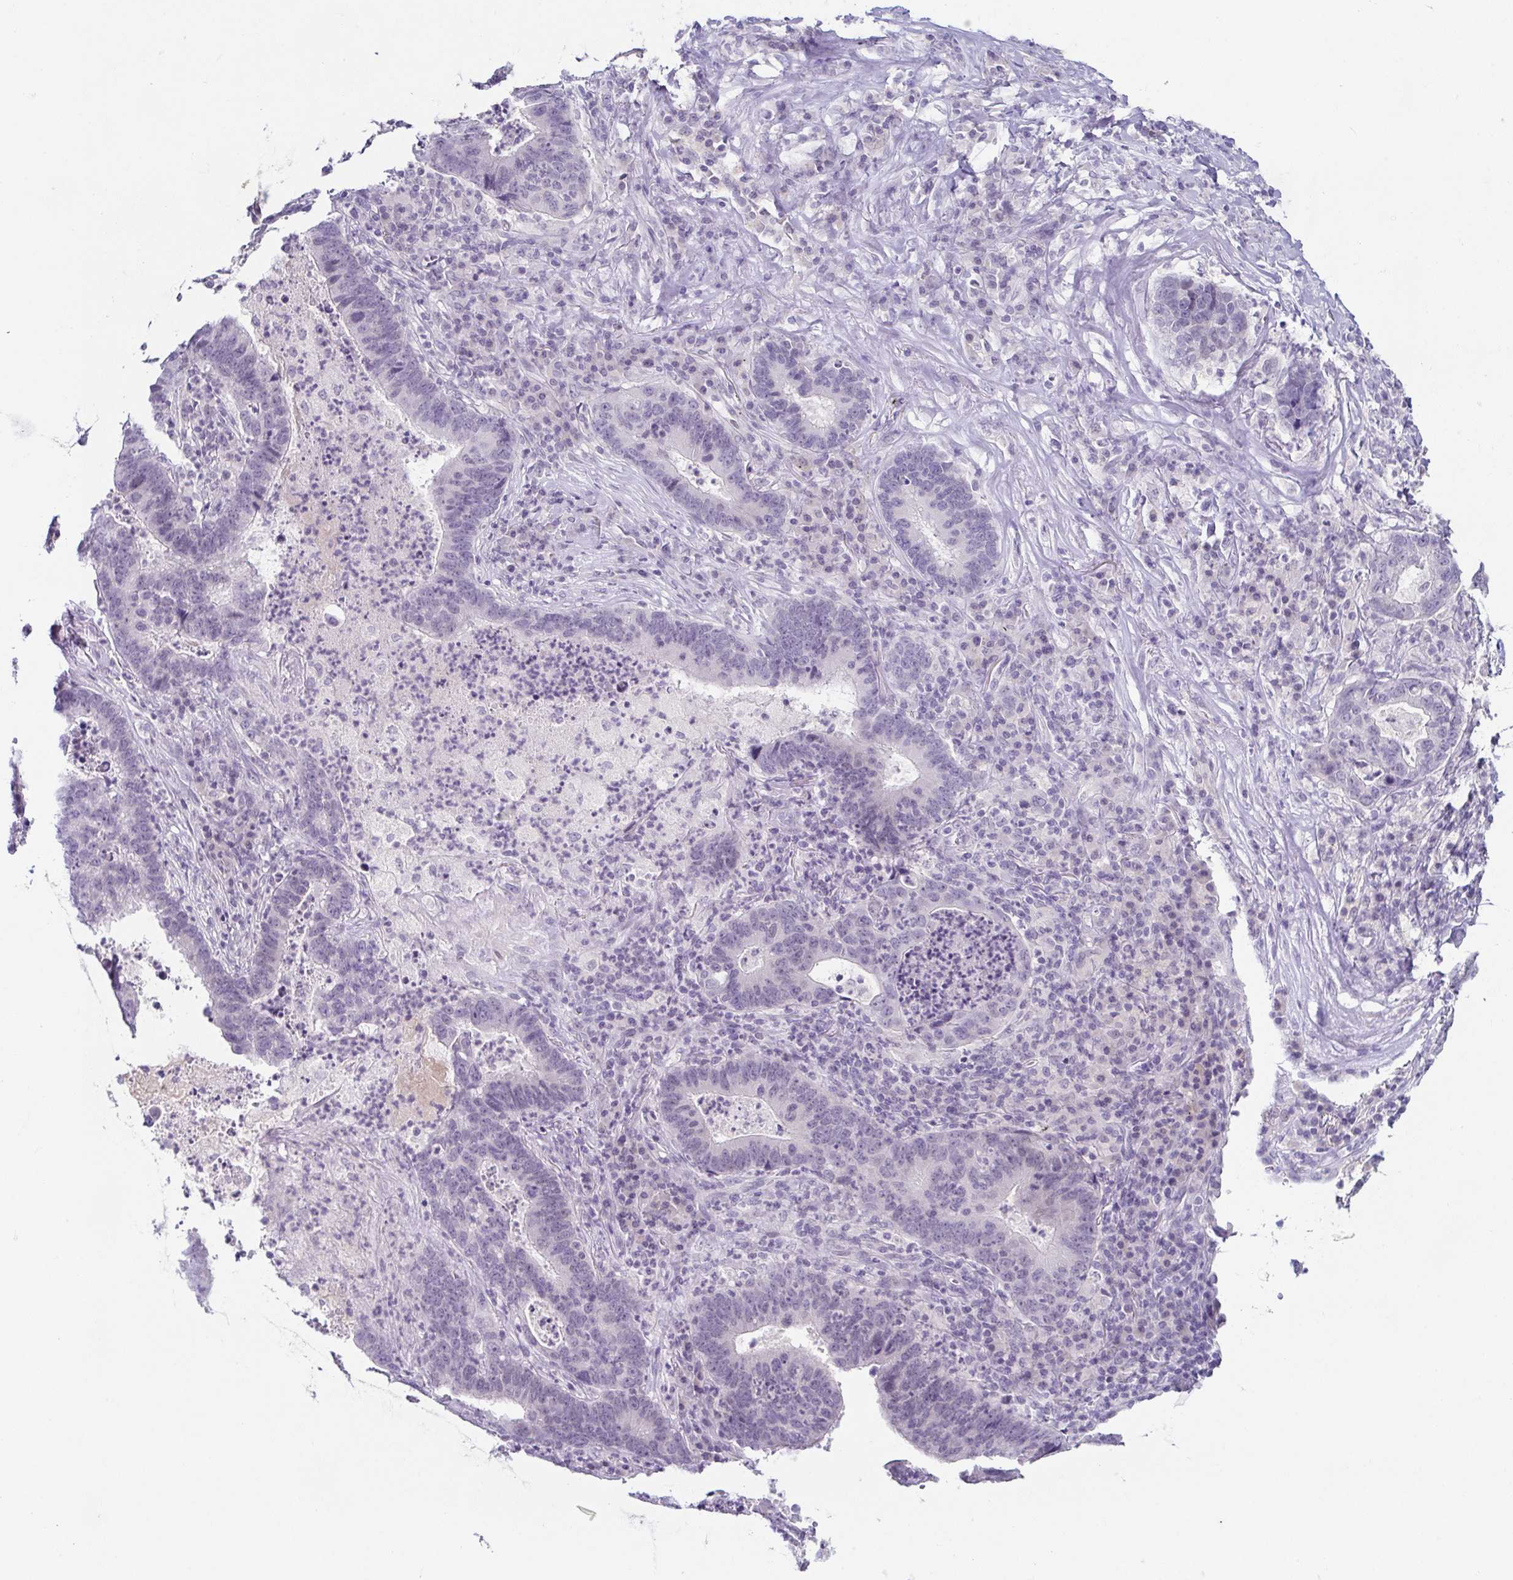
{"staining": {"intensity": "negative", "quantity": "none", "location": "none"}, "tissue": "lung cancer", "cell_type": "Tumor cells", "image_type": "cancer", "snomed": [{"axis": "morphology", "description": "Aneuploidy"}, {"axis": "morphology", "description": "Adenocarcinoma, NOS"}, {"axis": "morphology", "description": "Adenocarcinoma primary or metastatic"}, {"axis": "topography", "description": "Lung"}], "caption": "Adenocarcinoma (lung) stained for a protein using immunohistochemistry shows no staining tumor cells.", "gene": "TP73", "patient": {"sex": "female", "age": 75}}